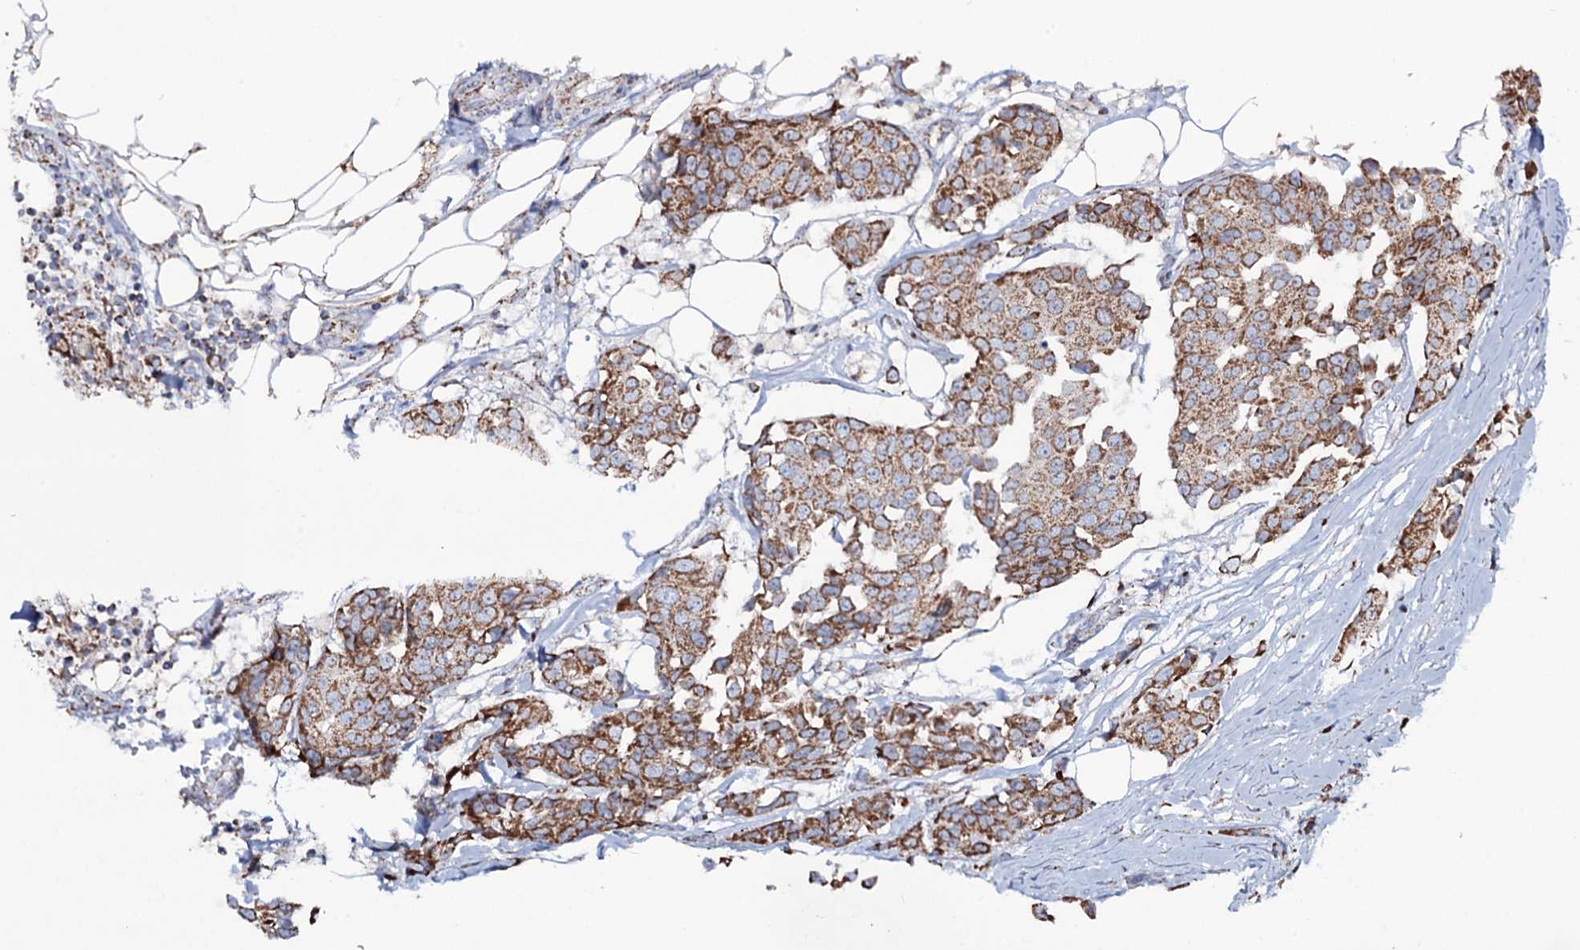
{"staining": {"intensity": "moderate", "quantity": ">75%", "location": "cytoplasmic/membranous"}, "tissue": "breast cancer", "cell_type": "Tumor cells", "image_type": "cancer", "snomed": [{"axis": "morphology", "description": "Duct carcinoma"}, {"axis": "topography", "description": "Breast"}], "caption": "Moderate cytoplasmic/membranous positivity for a protein is identified in approximately >75% of tumor cells of intraductal carcinoma (breast) using immunohistochemistry (IHC).", "gene": "MRPS35", "patient": {"sex": "female", "age": 80}}